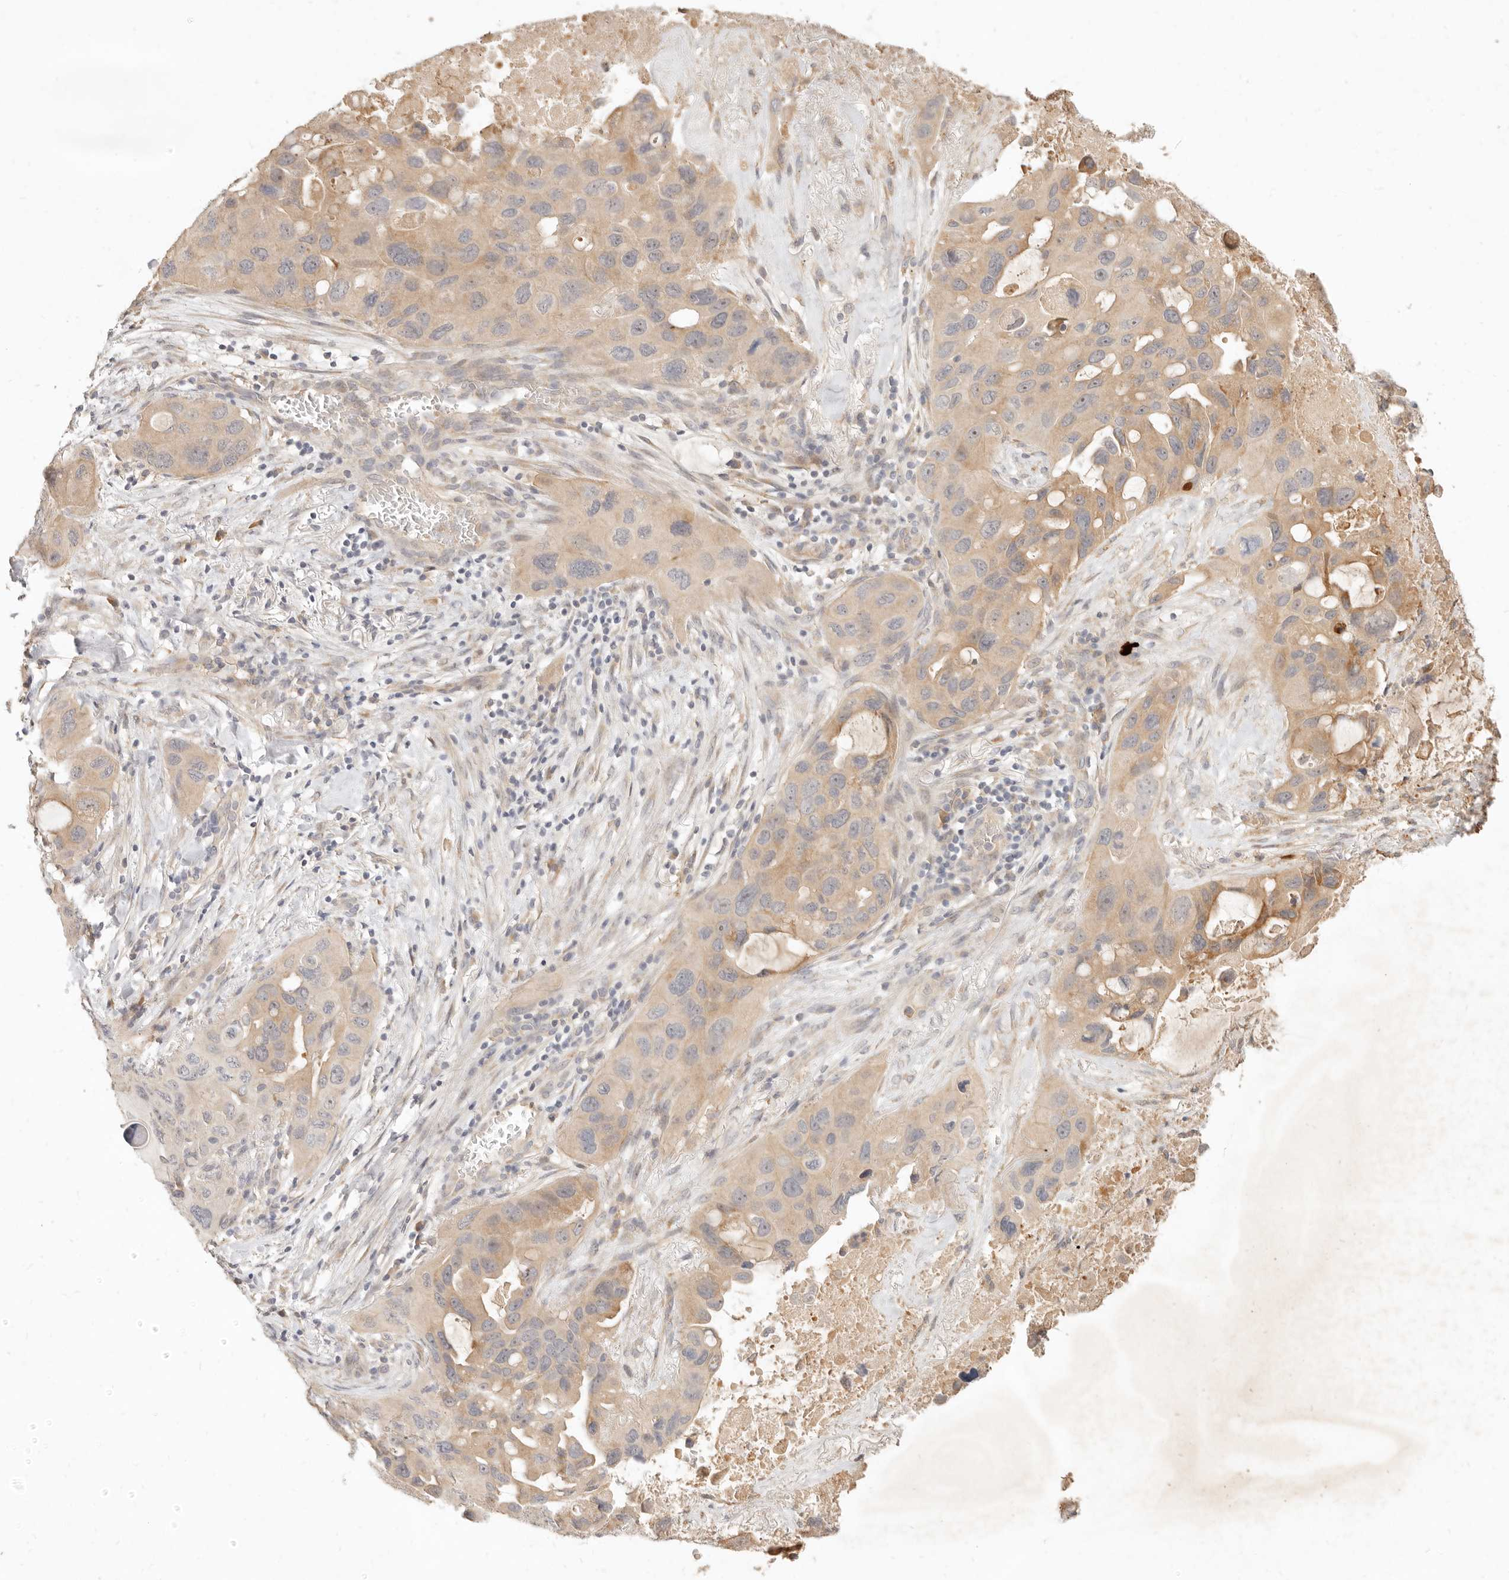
{"staining": {"intensity": "moderate", "quantity": ">75%", "location": "cytoplasmic/membranous"}, "tissue": "lung cancer", "cell_type": "Tumor cells", "image_type": "cancer", "snomed": [{"axis": "morphology", "description": "Squamous cell carcinoma, NOS"}, {"axis": "topography", "description": "Lung"}], "caption": "Lung cancer stained with a protein marker reveals moderate staining in tumor cells.", "gene": "UBXN11", "patient": {"sex": "female", "age": 73}}